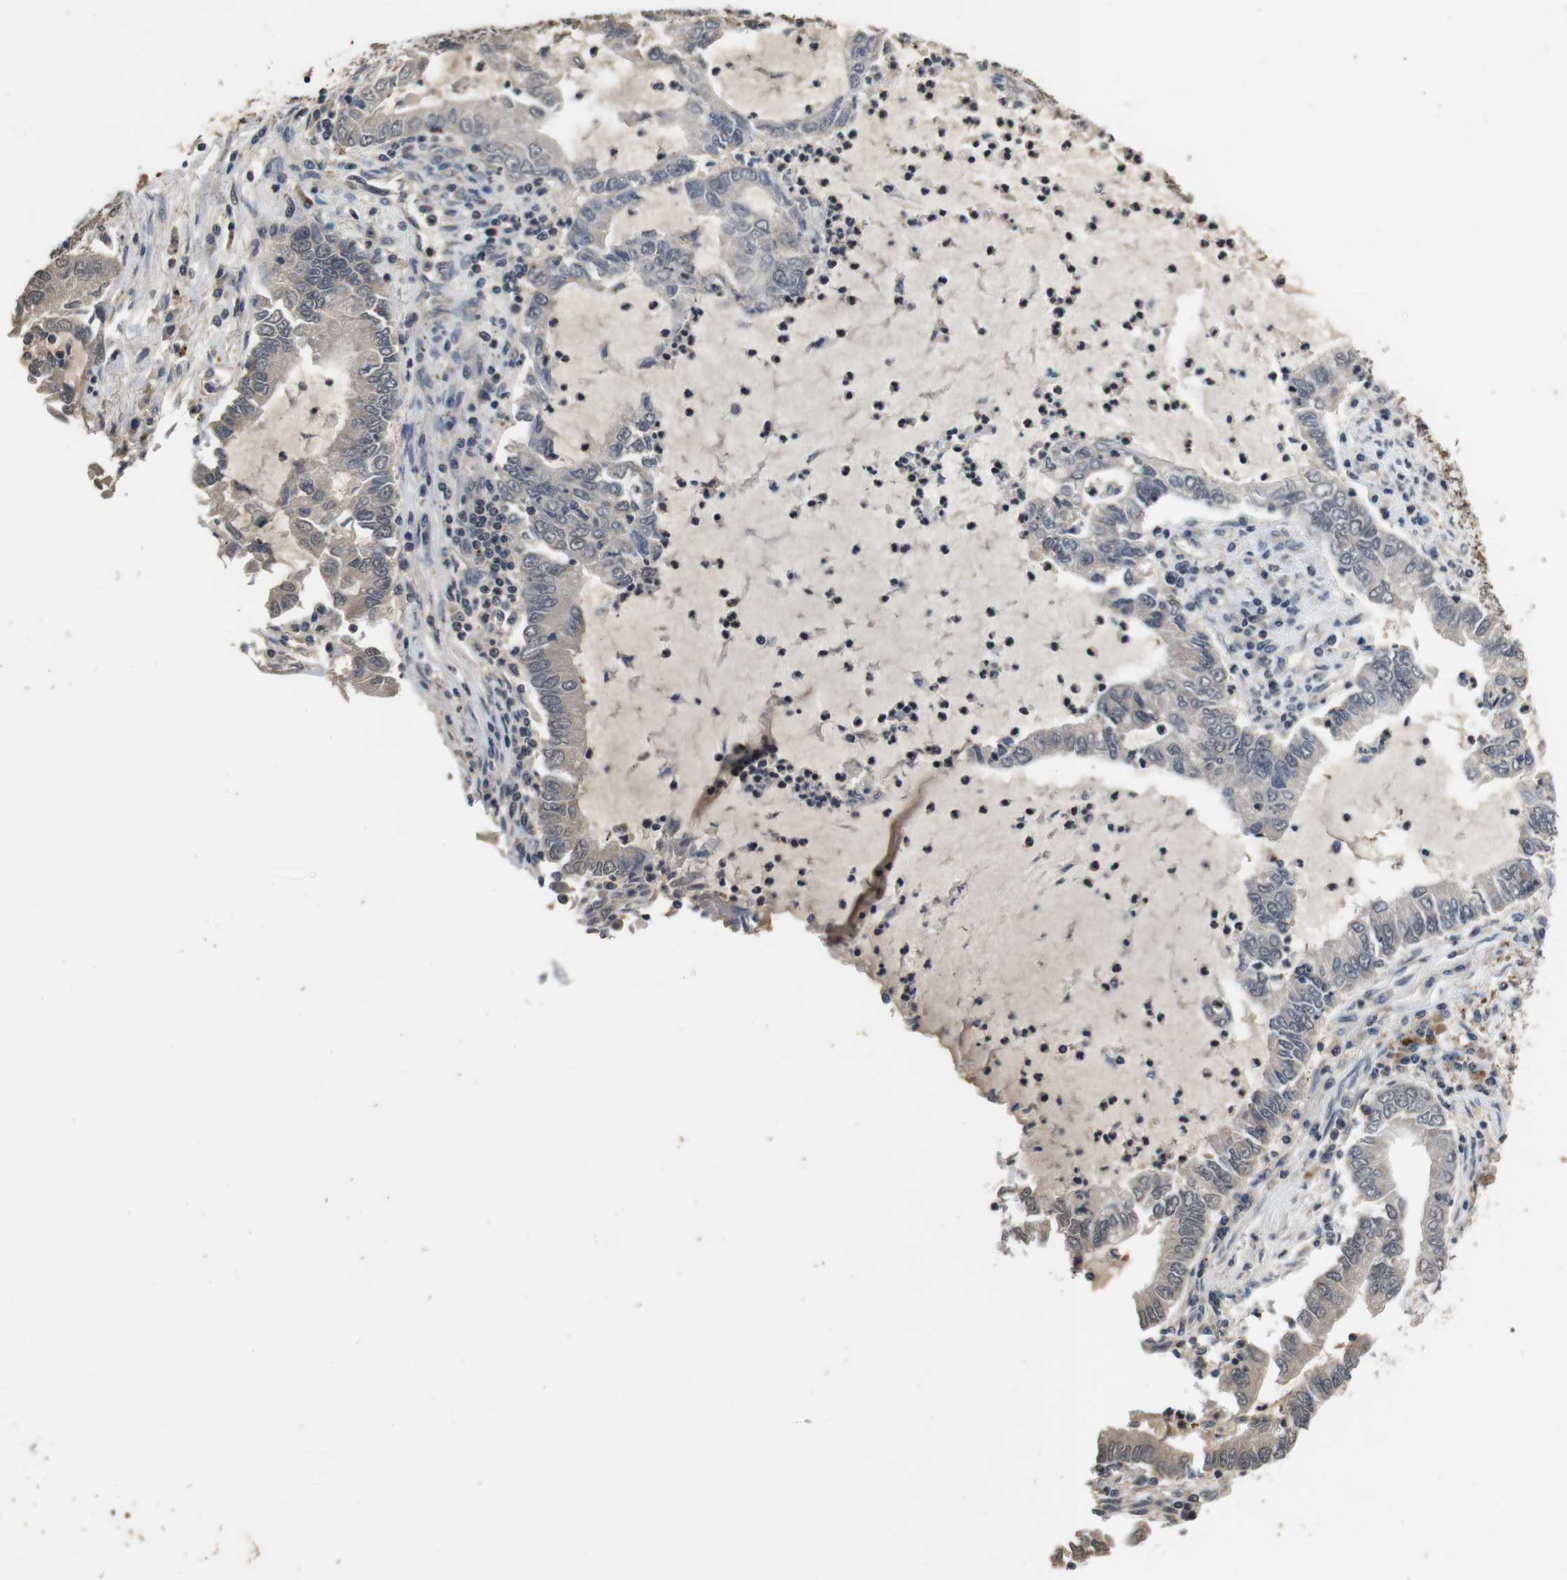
{"staining": {"intensity": "weak", "quantity": "25%-75%", "location": "cytoplasmic/membranous"}, "tissue": "lung cancer", "cell_type": "Tumor cells", "image_type": "cancer", "snomed": [{"axis": "morphology", "description": "Adenocarcinoma, NOS"}, {"axis": "topography", "description": "Lung"}], "caption": "Immunohistochemical staining of lung adenocarcinoma reveals low levels of weak cytoplasmic/membranous protein staining in about 25%-75% of tumor cells.", "gene": "FADD", "patient": {"sex": "female", "age": 51}}